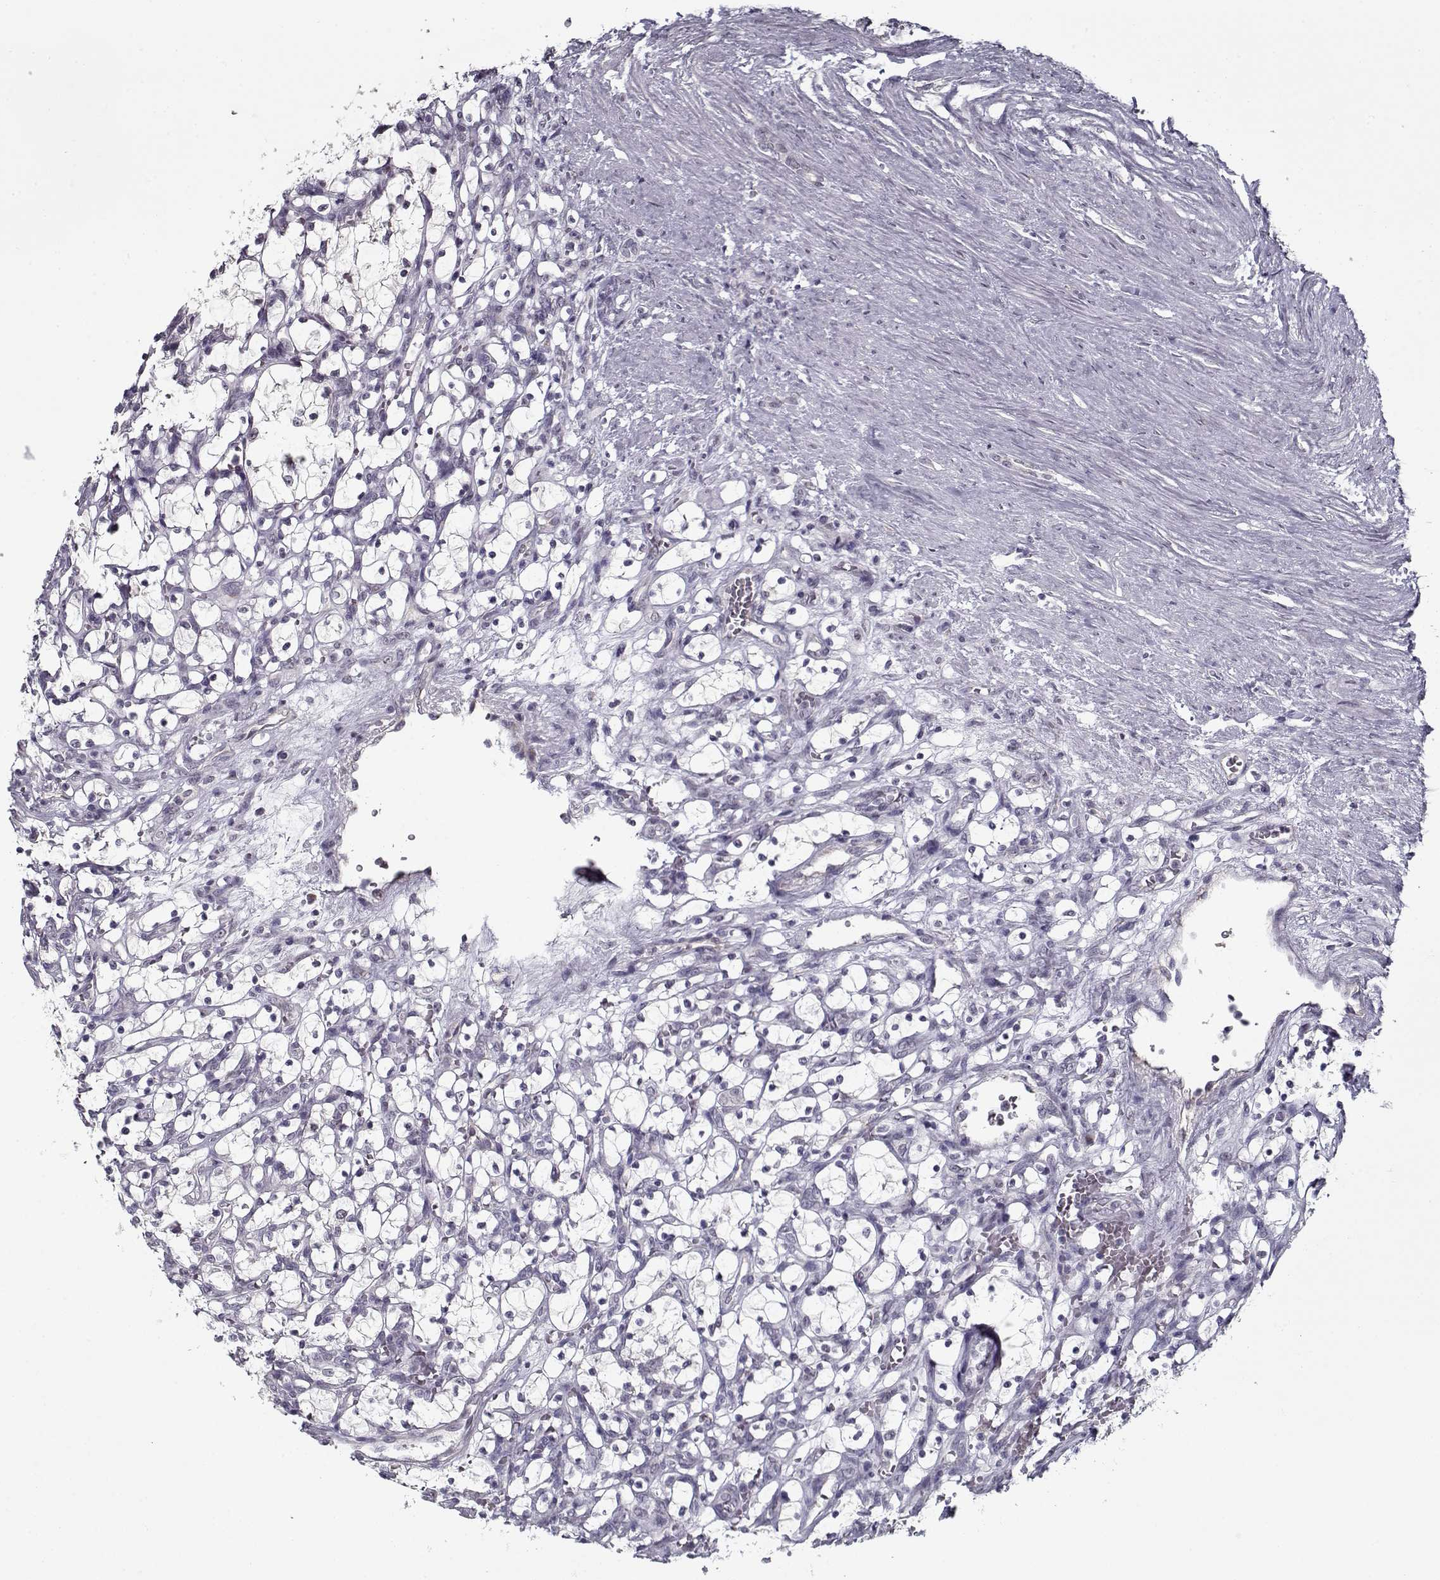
{"staining": {"intensity": "negative", "quantity": "none", "location": "none"}, "tissue": "renal cancer", "cell_type": "Tumor cells", "image_type": "cancer", "snomed": [{"axis": "morphology", "description": "Adenocarcinoma, NOS"}, {"axis": "topography", "description": "Kidney"}], "caption": "Tumor cells are negative for brown protein staining in adenocarcinoma (renal). (DAB immunohistochemistry (IHC) visualized using brightfield microscopy, high magnification).", "gene": "SEC16B", "patient": {"sex": "female", "age": 69}}